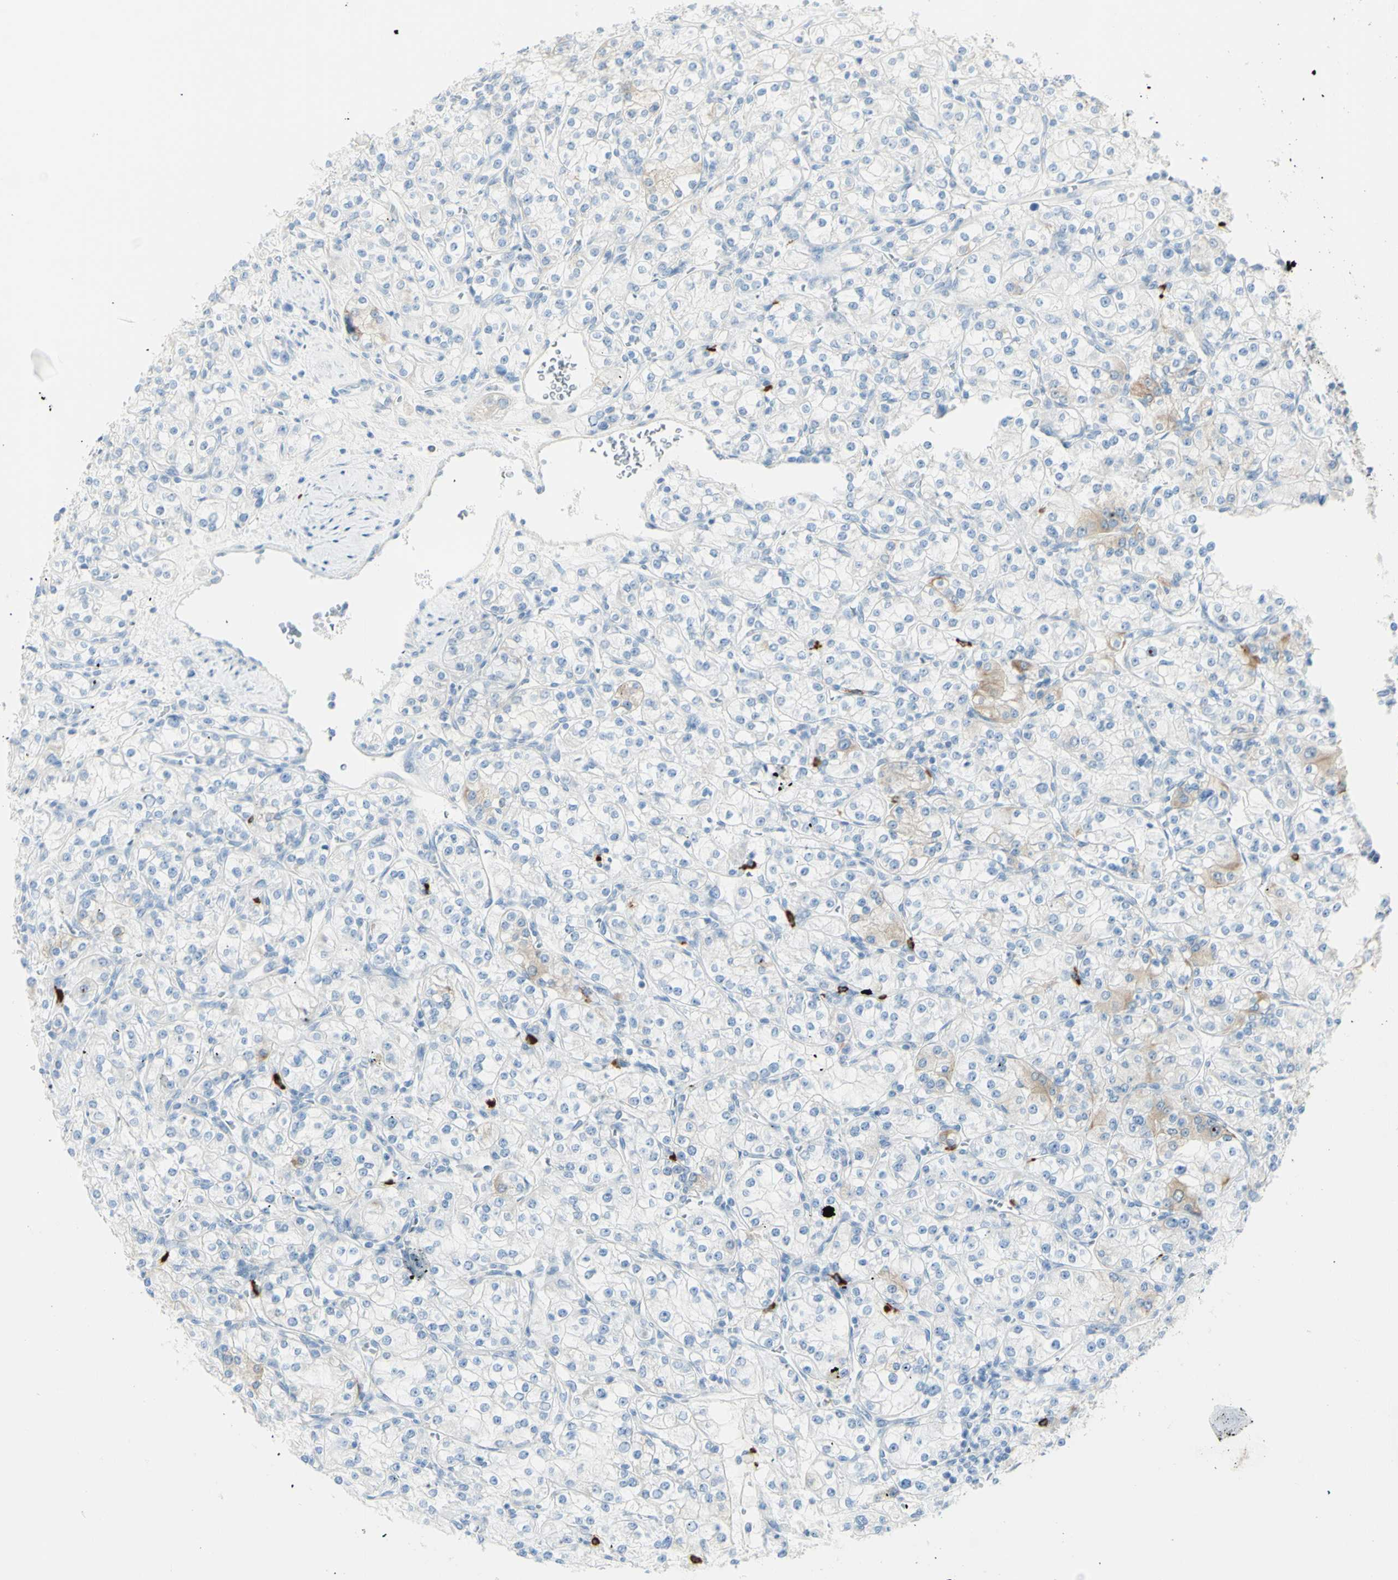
{"staining": {"intensity": "weak", "quantity": "<25%", "location": "cytoplasmic/membranous"}, "tissue": "renal cancer", "cell_type": "Tumor cells", "image_type": "cancer", "snomed": [{"axis": "morphology", "description": "Adenocarcinoma, NOS"}, {"axis": "topography", "description": "Kidney"}], "caption": "Renal adenocarcinoma was stained to show a protein in brown. There is no significant staining in tumor cells.", "gene": "LETM1", "patient": {"sex": "male", "age": 77}}